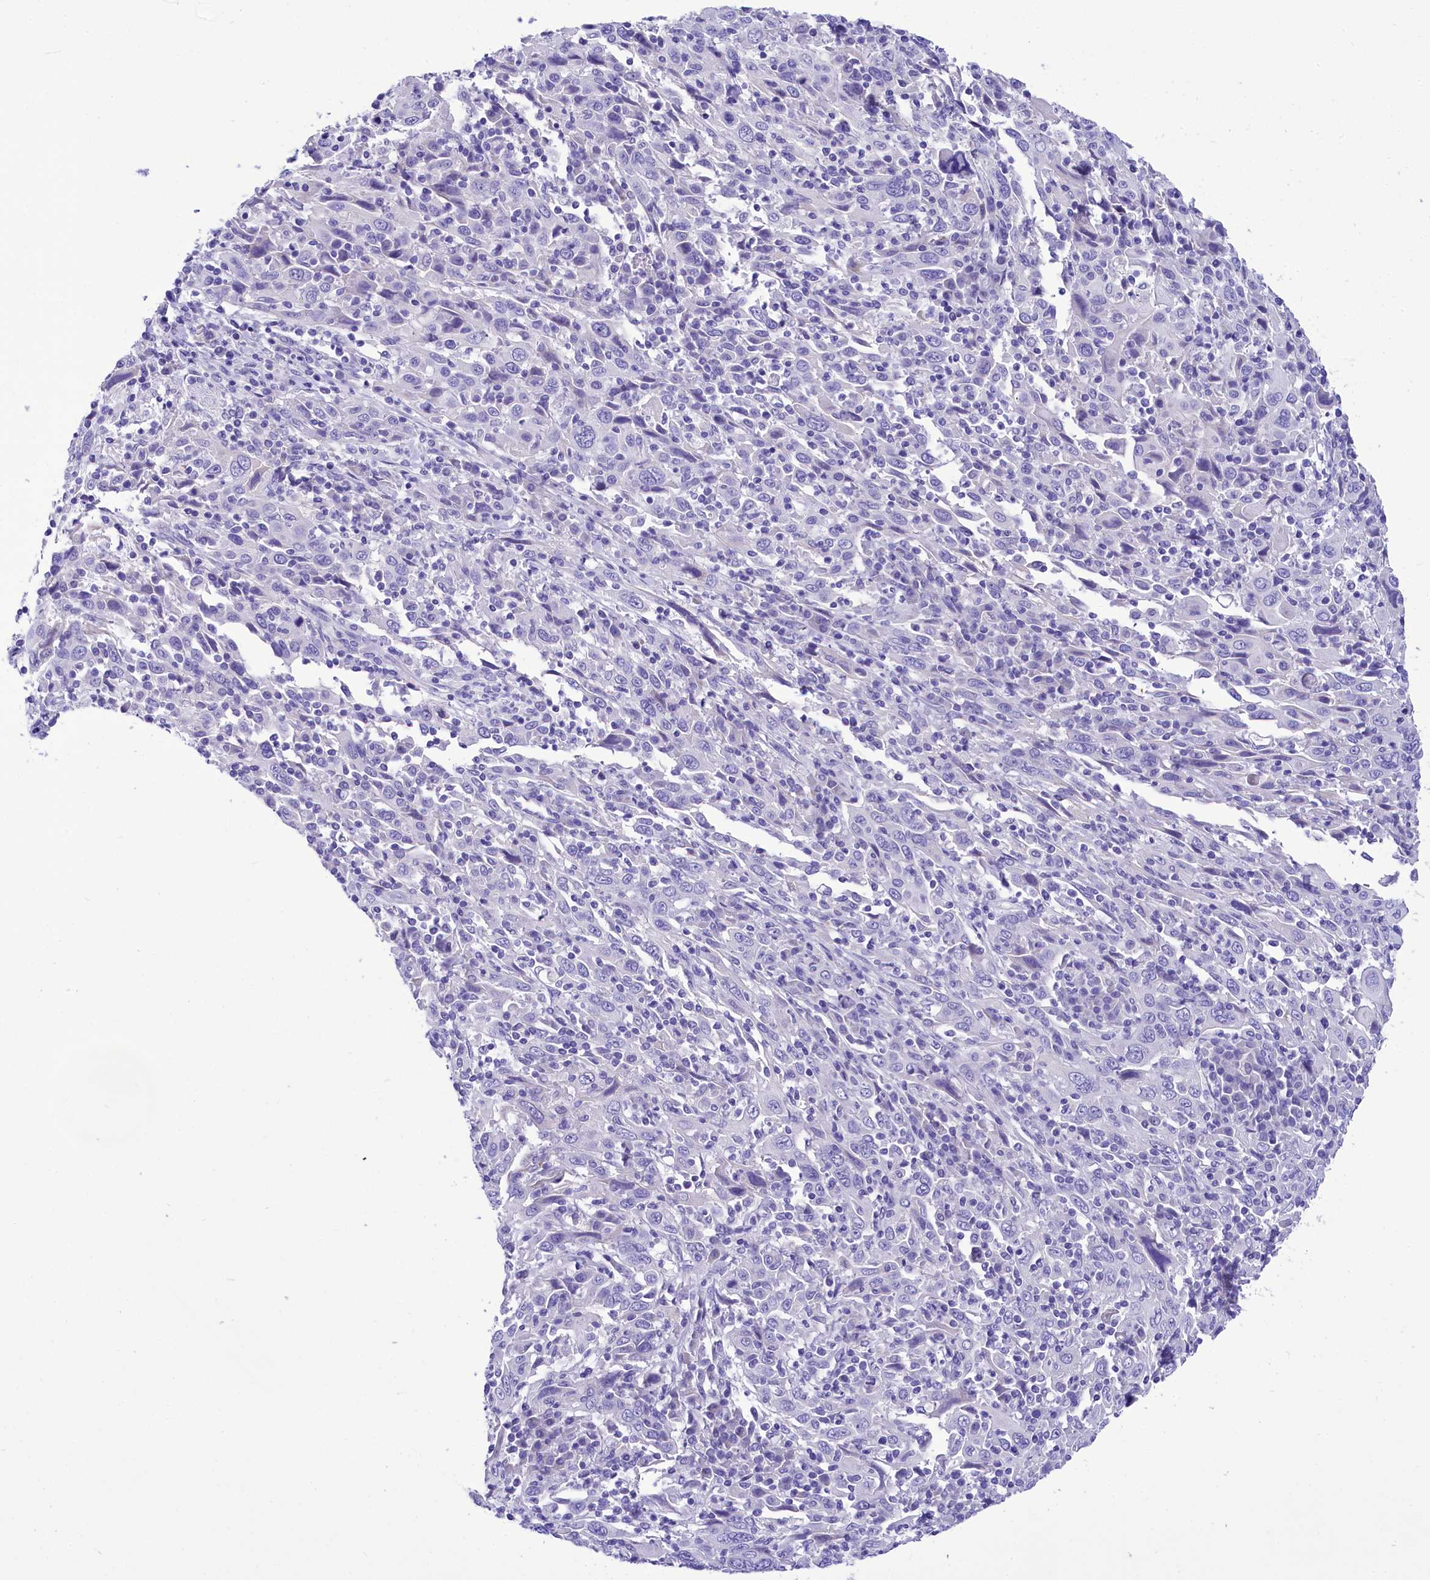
{"staining": {"intensity": "negative", "quantity": "none", "location": "none"}, "tissue": "cervical cancer", "cell_type": "Tumor cells", "image_type": "cancer", "snomed": [{"axis": "morphology", "description": "Squamous cell carcinoma, NOS"}, {"axis": "topography", "description": "Cervix"}], "caption": "Immunohistochemistry (IHC) image of human cervical squamous cell carcinoma stained for a protein (brown), which shows no staining in tumor cells.", "gene": "TTC36", "patient": {"sex": "female", "age": 46}}